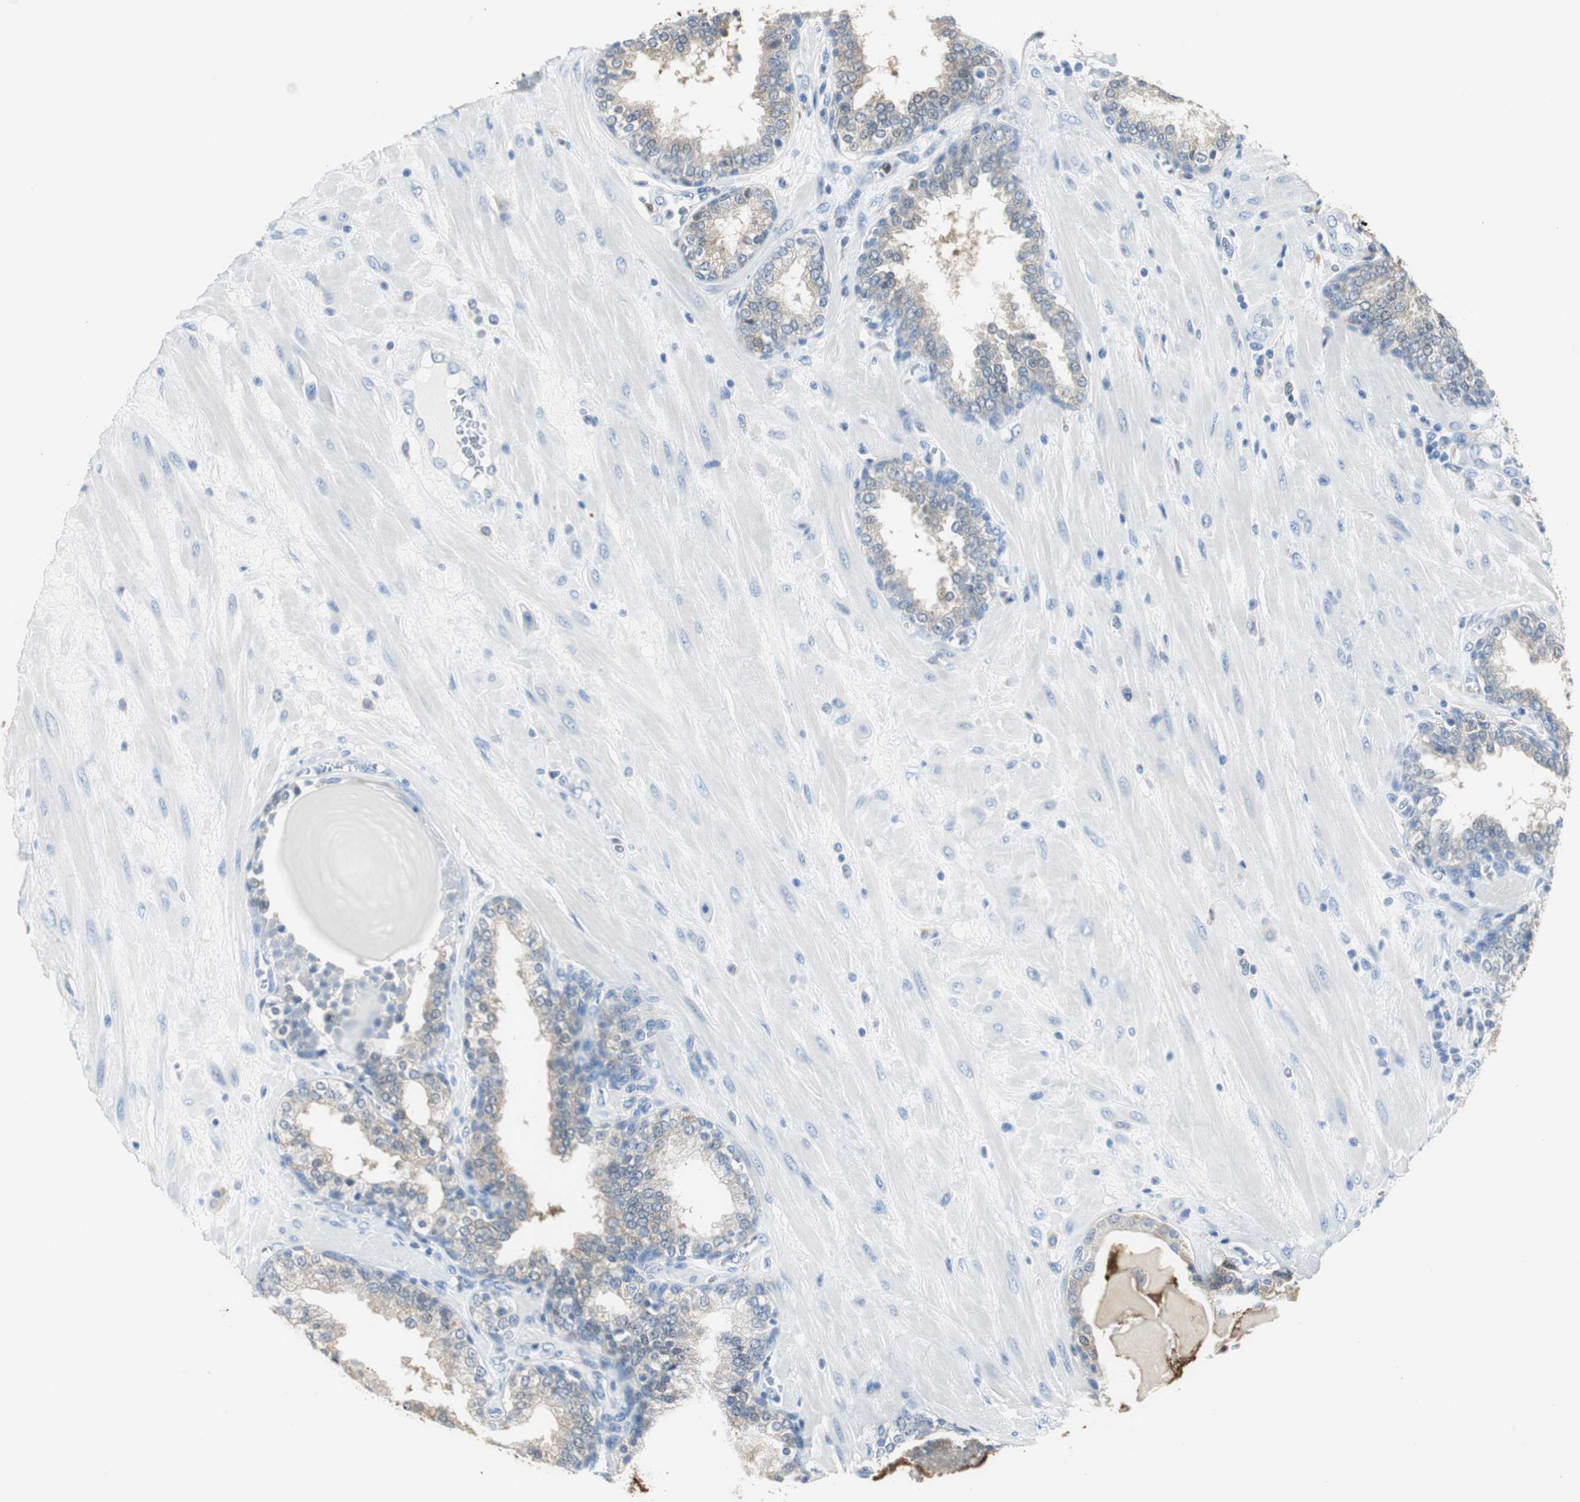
{"staining": {"intensity": "moderate", "quantity": ">75%", "location": "cytoplasmic/membranous"}, "tissue": "prostate", "cell_type": "Glandular cells", "image_type": "normal", "snomed": [{"axis": "morphology", "description": "Normal tissue, NOS"}, {"axis": "topography", "description": "Prostate"}], "caption": "Protein expression analysis of benign prostate reveals moderate cytoplasmic/membranous staining in approximately >75% of glandular cells.", "gene": "FBP1", "patient": {"sex": "male", "age": 51}}